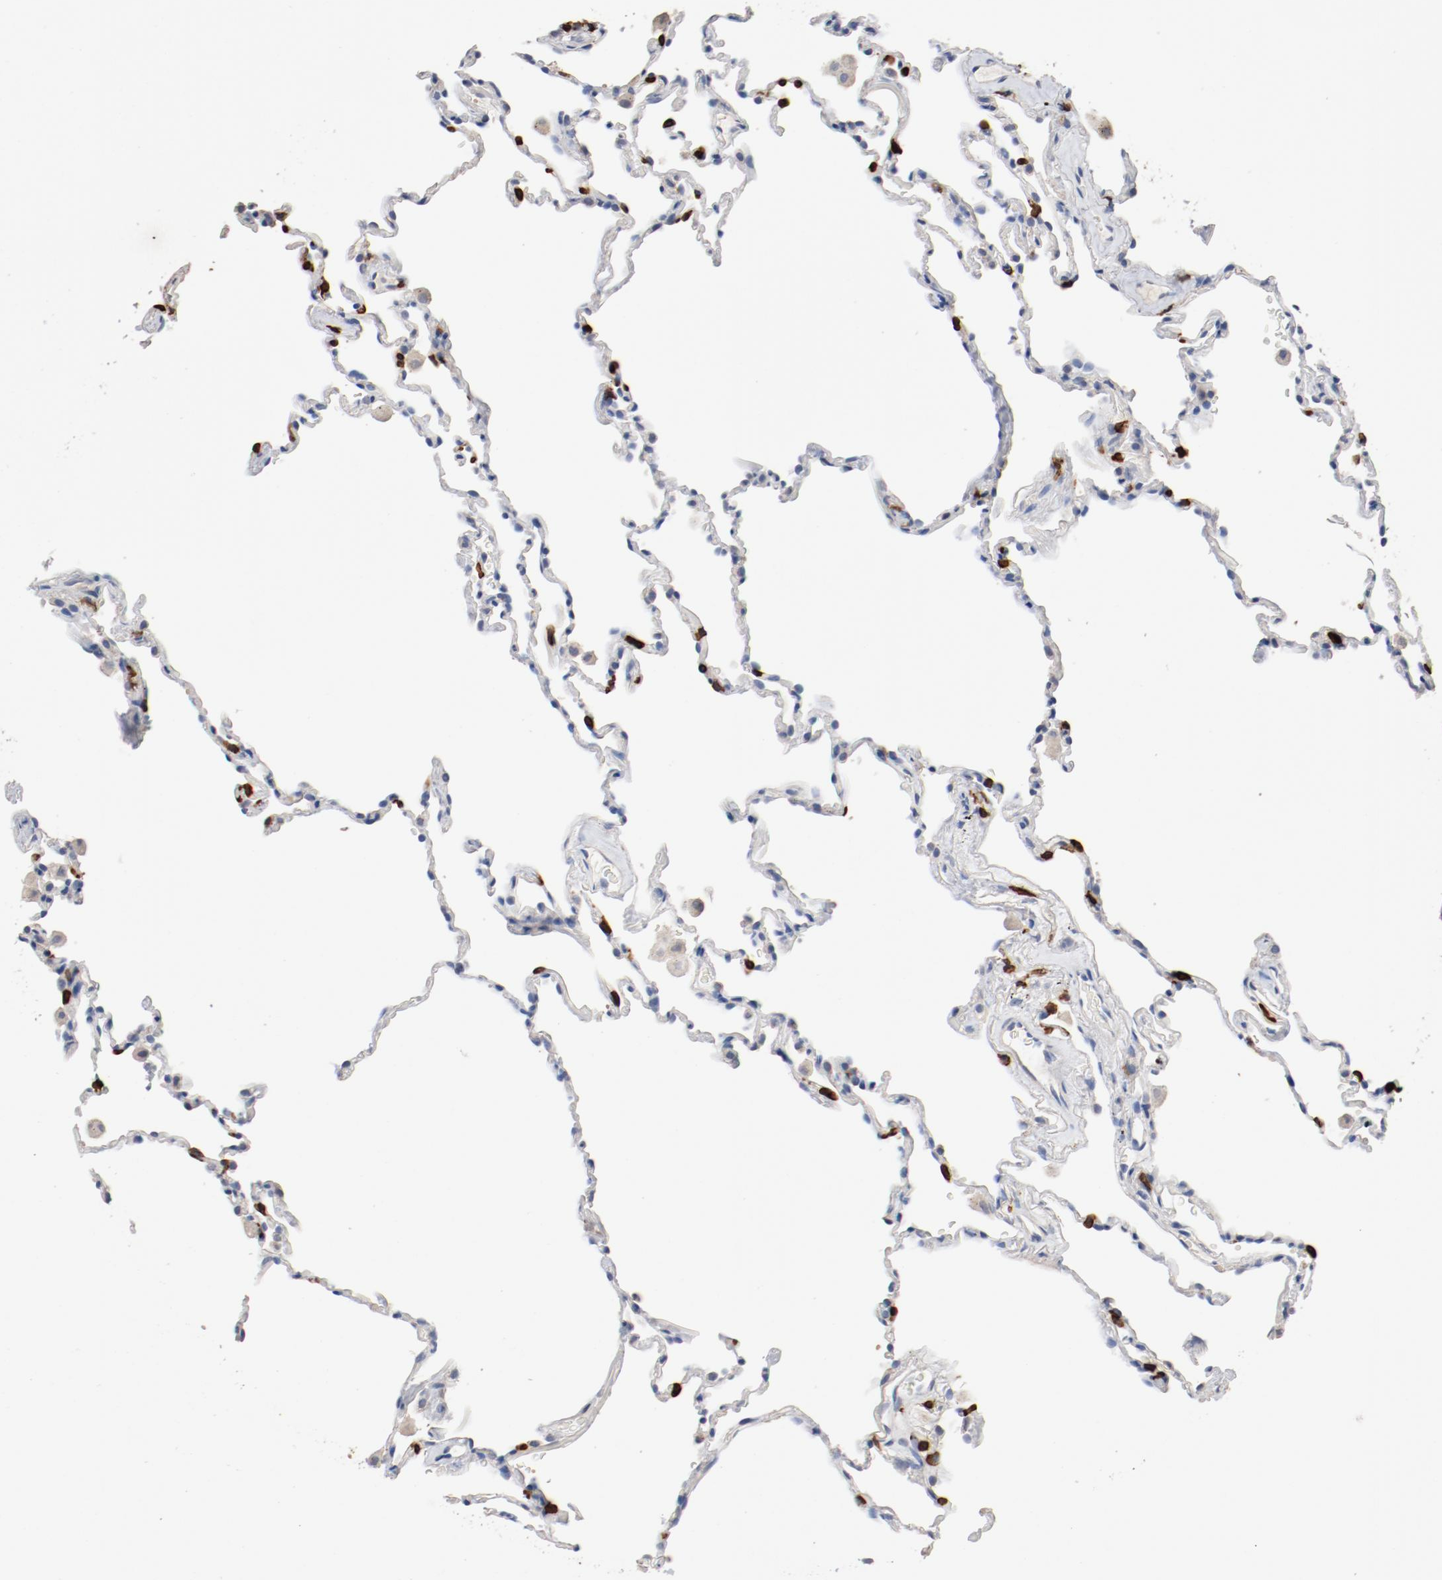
{"staining": {"intensity": "weak", "quantity": "25%-75%", "location": "cytoplasmic/membranous"}, "tissue": "lung", "cell_type": "Alveolar cells", "image_type": "normal", "snomed": [{"axis": "morphology", "description": "Normal tissue, NOS"}, {"axis": "morphology", "description": "Soft tissue tumor metastatic"}, {"axis": "topography", "description": "Lung"}], "caption": "Immunohistochemistry micrograph of unremarkable lung: lung stained using immunohistochemistry (IHC) exhibits low levels of weak protein expression localized specifically in the cytoplasmic/membranous of alveolar cells, appearing as a cytoplasmic/membranous brown color.", "gene": "CD247", "patient": {"sex": "male", "age": 59}}